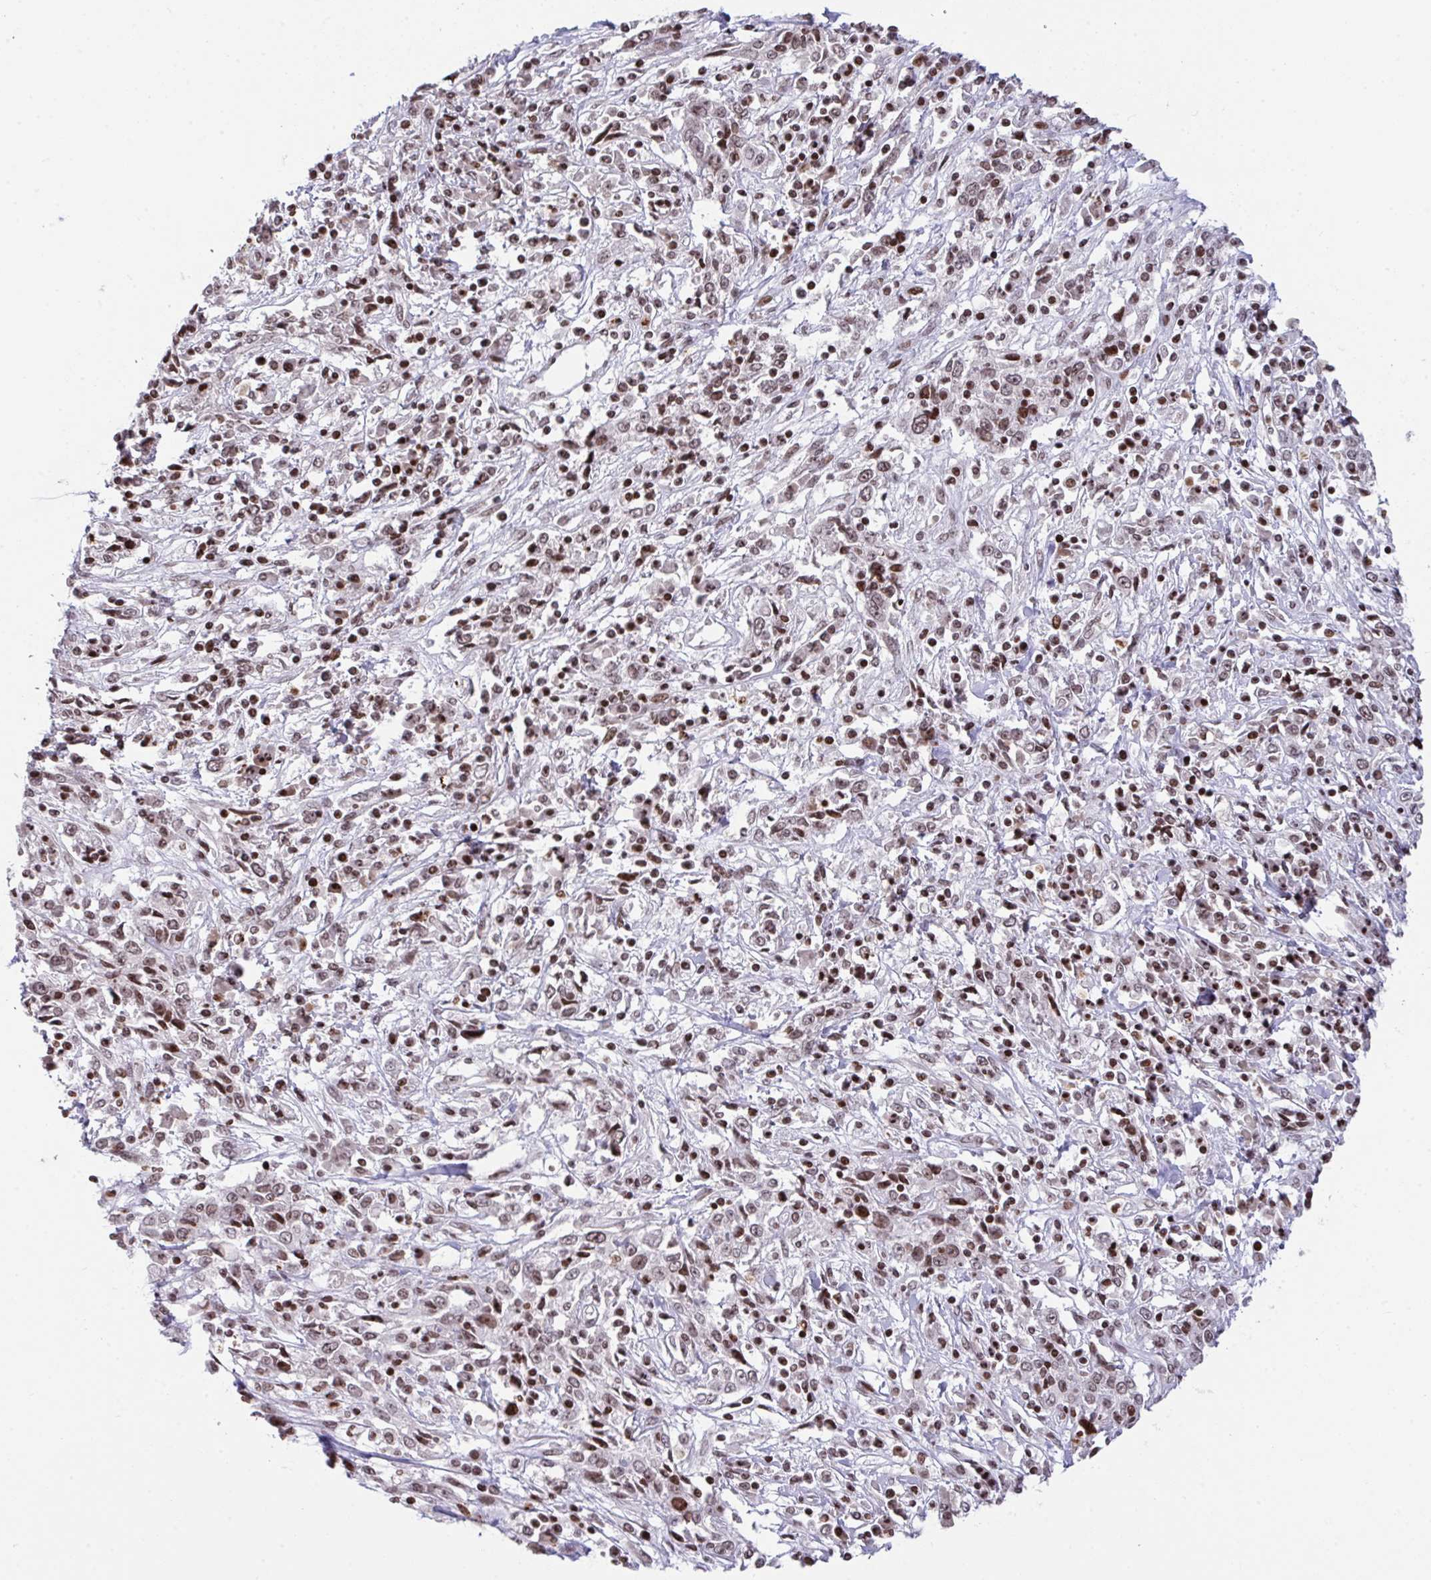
{"staining": {"intensity": "weak", "quantity": "25%-75%", "location": "nuclear"}, "tissue": "cervical cancer", "cell_type": "Tumor cells", "image_type": "cancer", "snomed": [{"axis": "morphology", "description": "Adenocarcinoma, NOS"}, {"axis": "topography", "description": "Cervix"}], "caption": "About 25%-75% of tumor cells in human cervical cancer (adenocarcinoma) reveal weak nuclear protein expression as visualized by brown immunohistochemical staining.", "gene": "NIP7", "patient": {"sex": "female", "age": 40}}